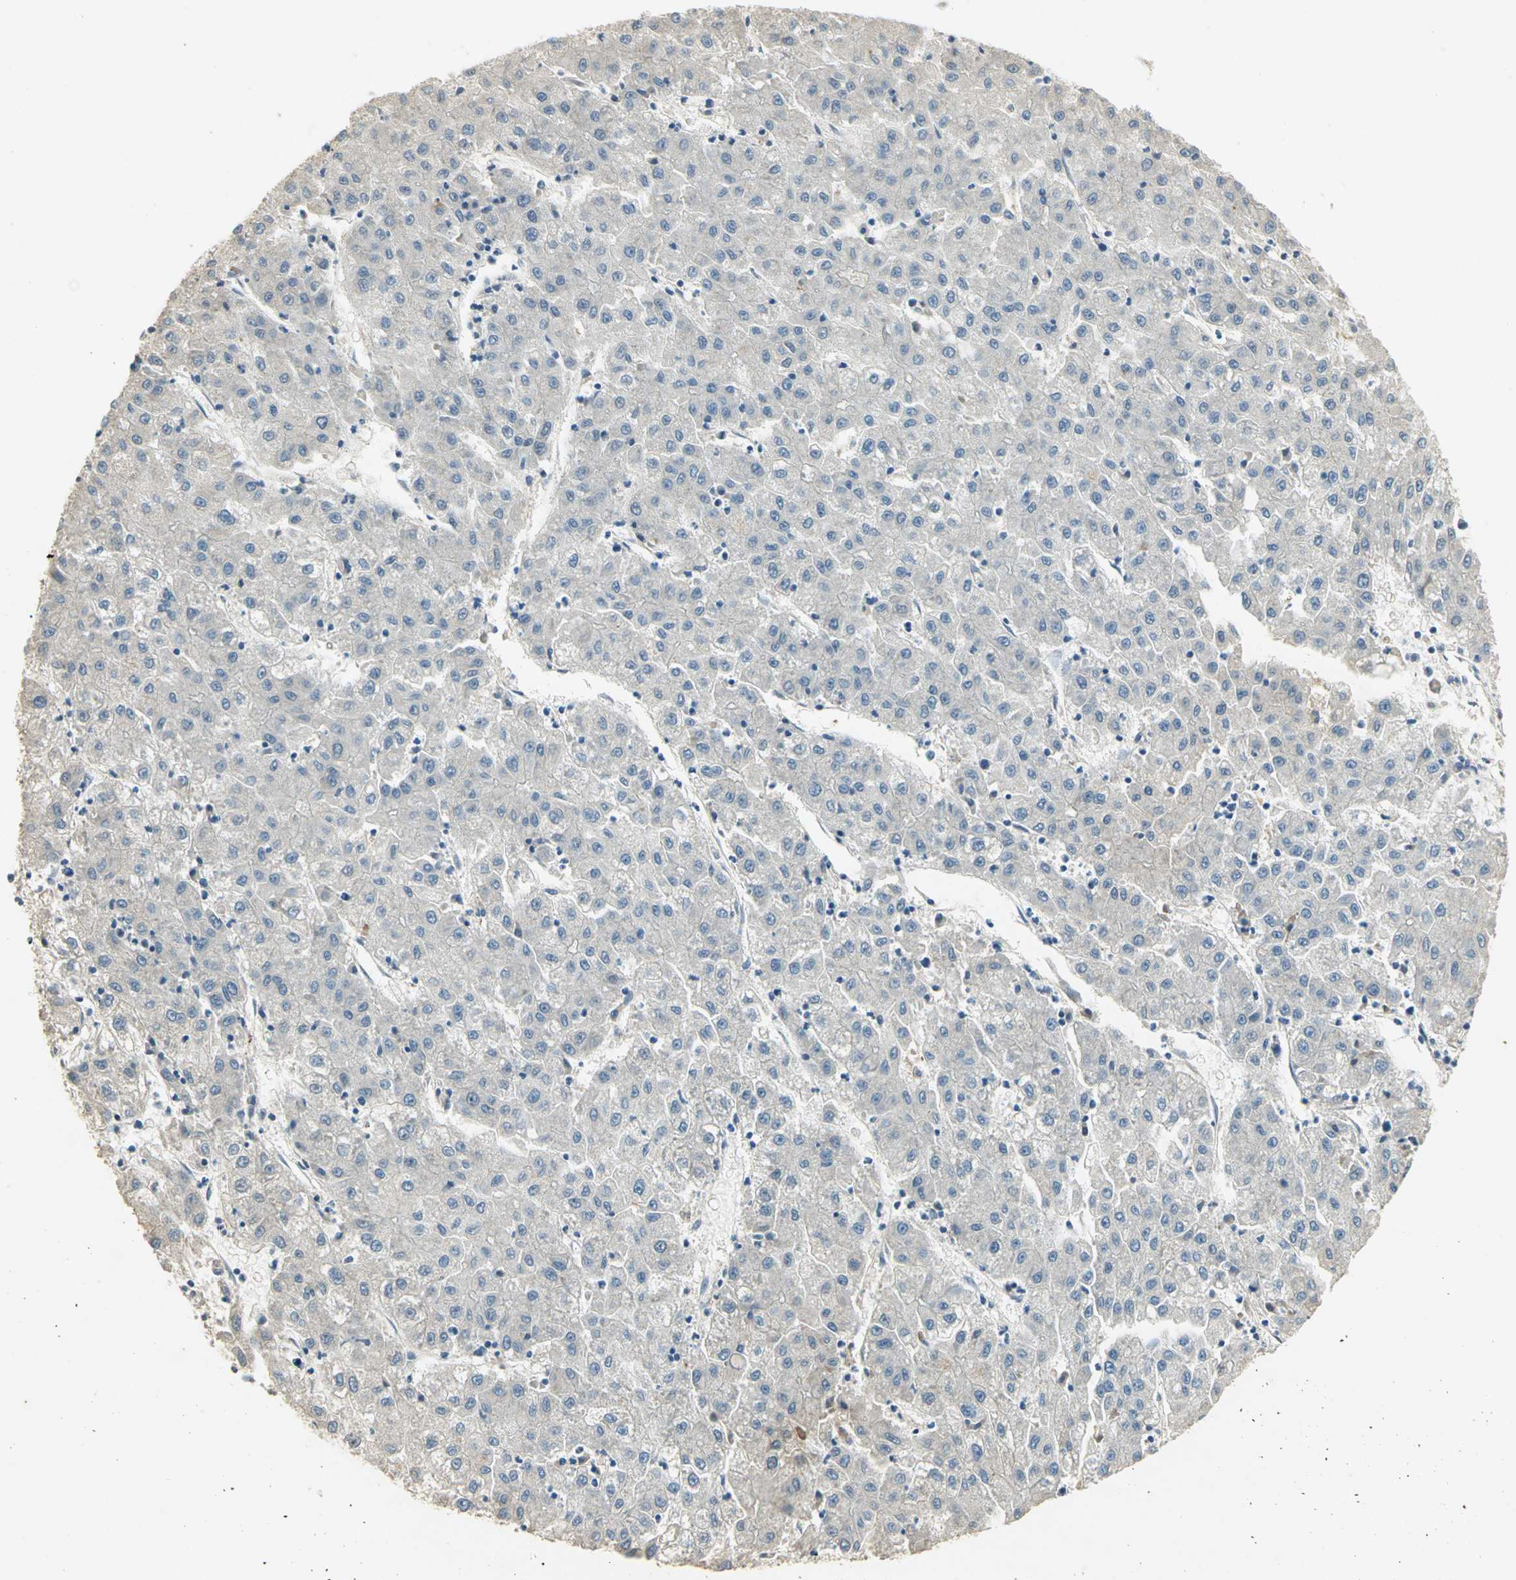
{"staining": {"intensity": "negative", "quantity": "none", "location": "none"}, "tissue": "liver cancer", "cell_type": "Tumor cells", "image_type": "cancer", "snomed": [{"axis": "morphology", "description": "Carcinoma, Hepatocellular, NOS"}, {"axis": "topography", "description": "Liver"}], "caption": "Tumor cells are negative for protein expression in human liver hepatocellular carcinoma.", "gene": "AK6", "patient": {"sex": "male", "age": 72}}